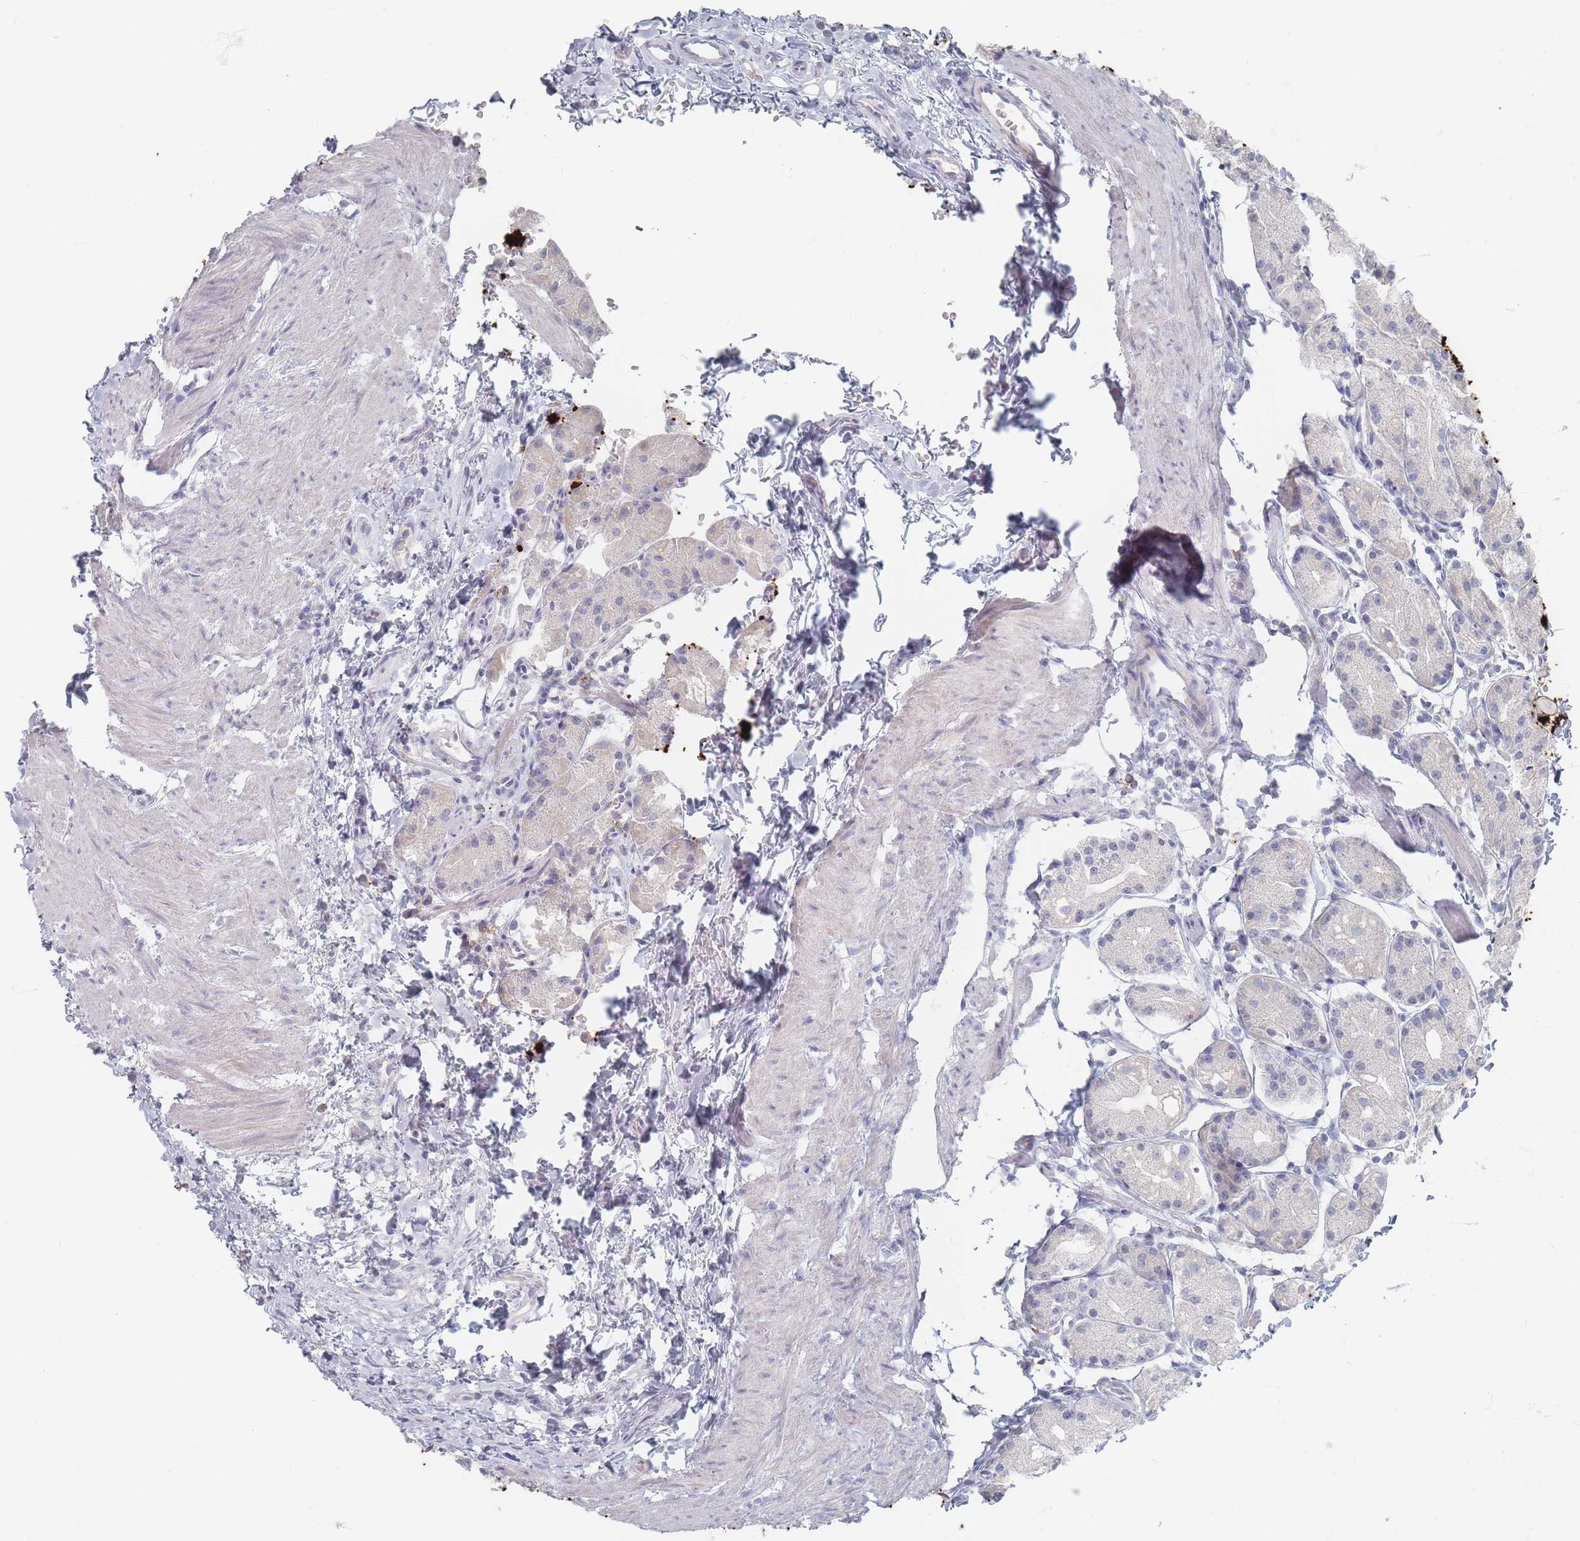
{"staining": {"intensity": "strong", "quantity": "<25%", "location": "cytoplasmic/membranous"}, "tissue": "stomach", "cell_type": "Glandular cells", "image_type": "normal", "snomed": [{"axis": "morphology", "description": "Normal tissue, NOS"}, {"axis": "topography", "description": "Stomach, upper"}], "caption": "An immunohistochemistry image of unremarkable tissue is shown. Protein staining in brown shows strong cytoplasmic/membranous positivity in stomach within glandular cells. (DAB (3,3'-diaminobenzidine) IHC, brown staining for protein, blue staining for nuclei).", "gene": "CD37", "patient": {"sex": "male", "age": 47}}